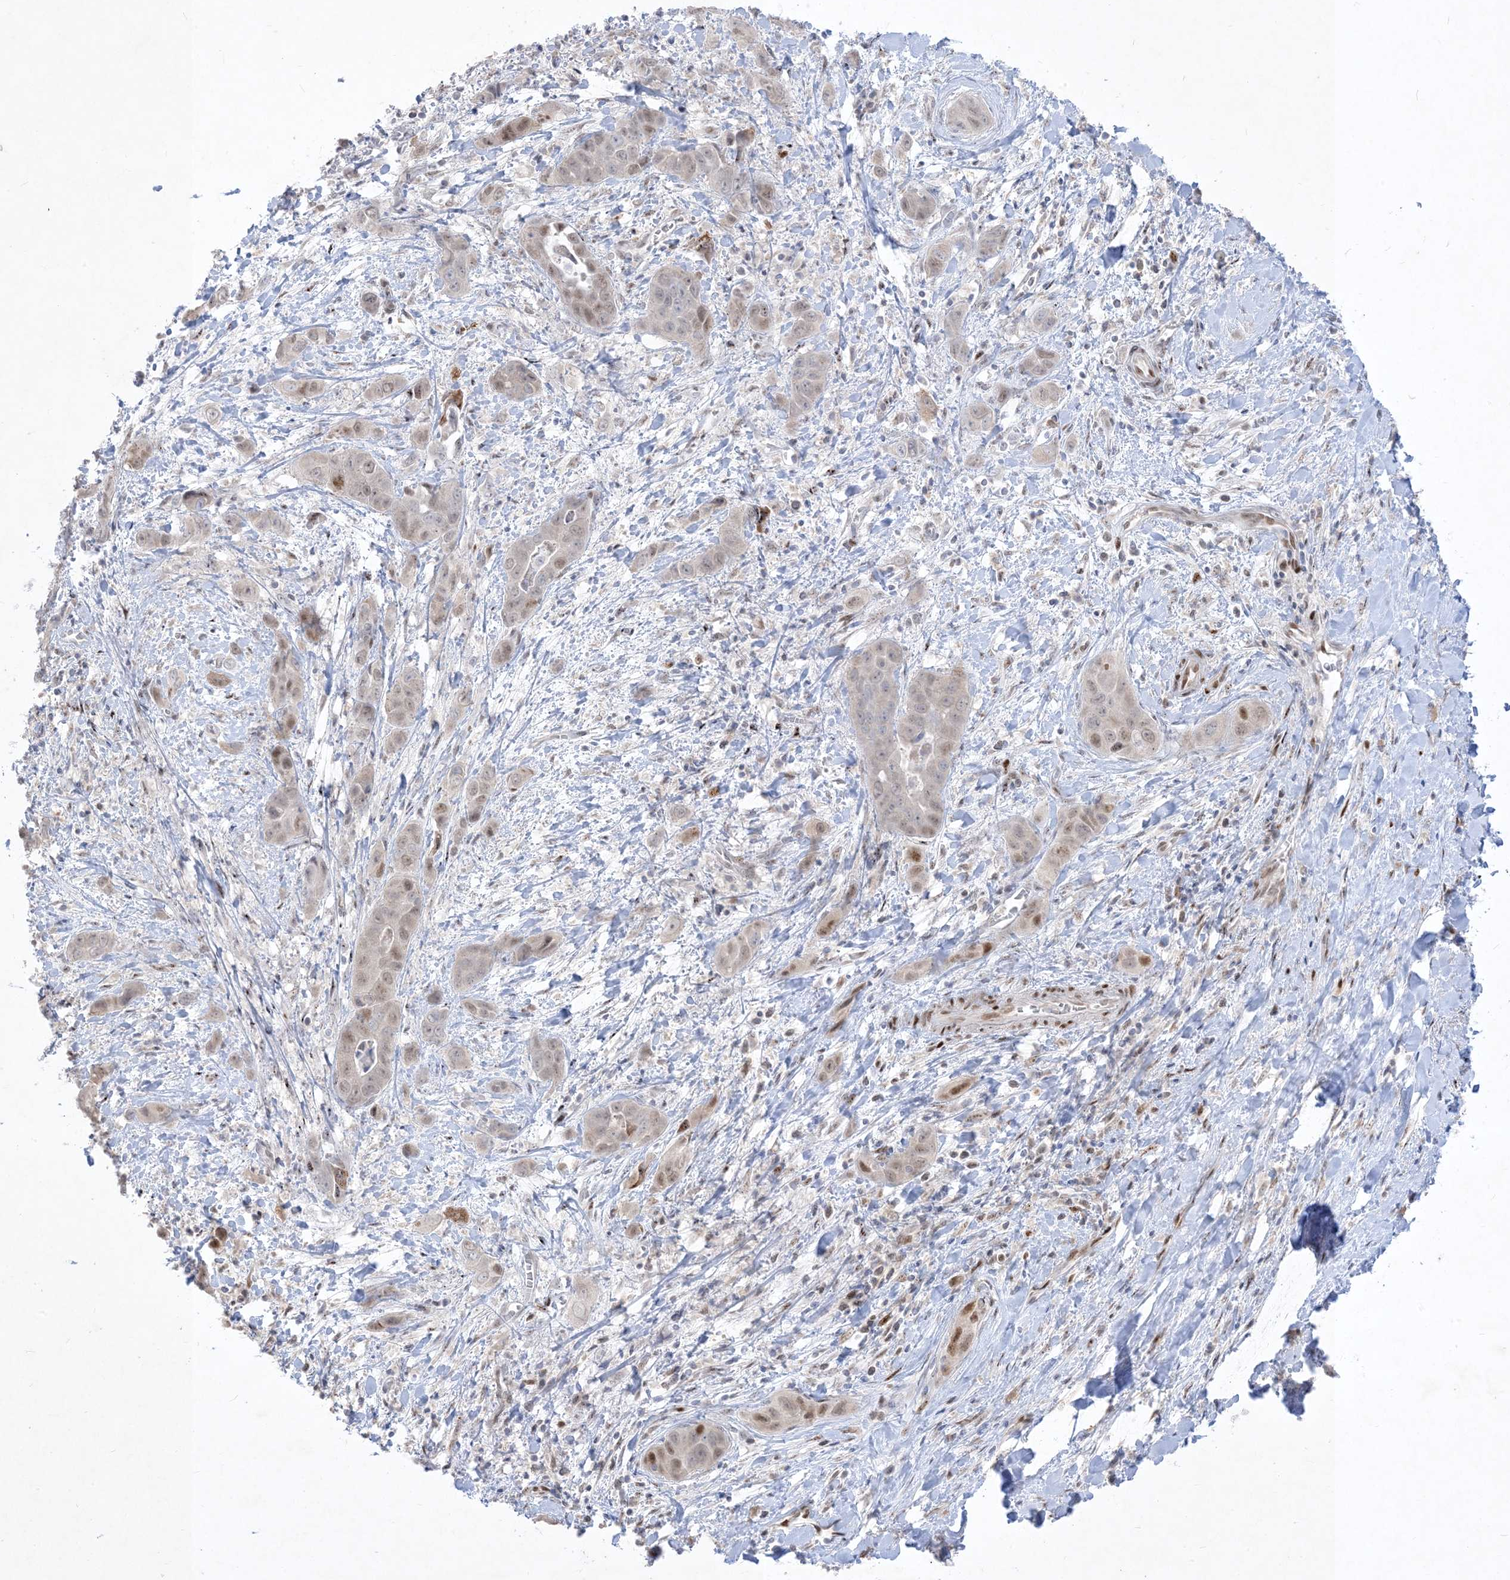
{"staining": {"intensity": "moderate", "quantity": "25%-75%", "location": "nuclear"}, "tissue": "liver cancer", "cell_type": "Tumor cells", "image_type": "cancer", "snomed": [{"axis": "morphology", "description": "Cholangiocarcinoma"}, {"axis": "topography", "description": "Liver"}], "caption": "Moderate nuclear expression for a protein is seen in about 25%-75% of tumor cells of liver cancer (cholangiocarcinoma) using IHC.", "gene": "BHLHE40", "patient": {"sex": "female", "age": 52}}